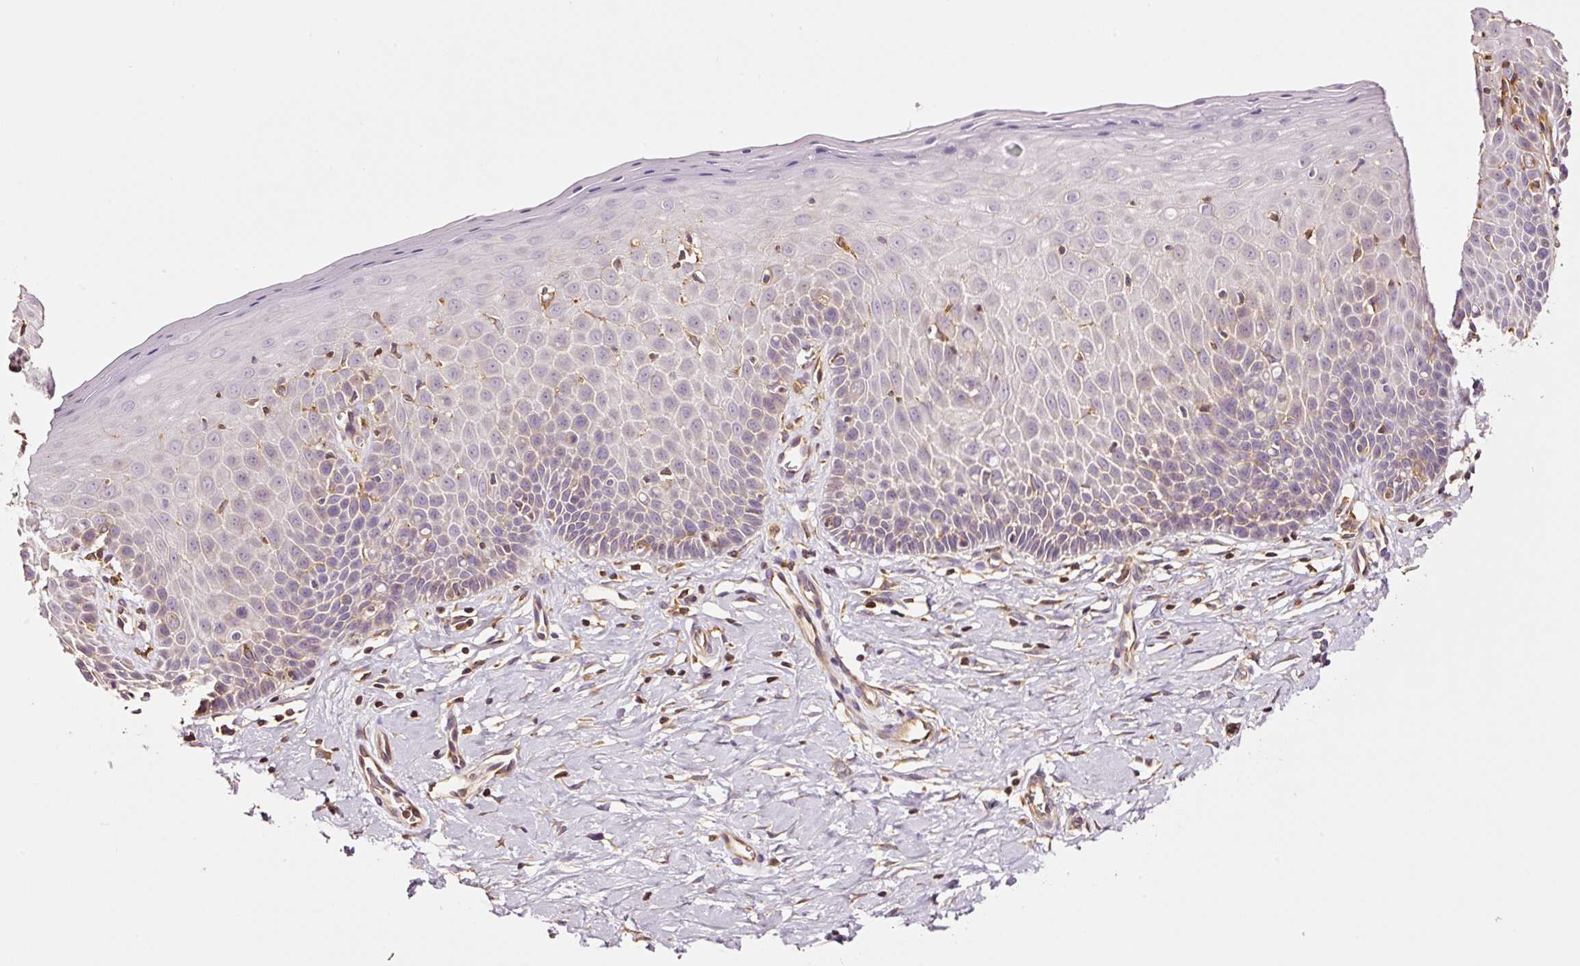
{"staining": {"intensity": "moderate", "quantity": "25%-75%", "location": "cytoplasmic/membranous"}, "tissue": "cervix", "cell_type": "Glandular cells", "image_type": "normal", "snomed": [{"axis": "morphology", "description": "Normal tissue, NOS"}, {"axis": "topography", "description": "Cervix"}], "caption": "This histopathology image reveals normal cervix stained with immunohistochemistry to label a protein in brown. The cytoplasmic/membranous of glandular cells show moderate positivity for the protein. Nuclei are counter-stained blue.", "gene": "METAP1", "patient": {"sex": "female", "age": 36}}